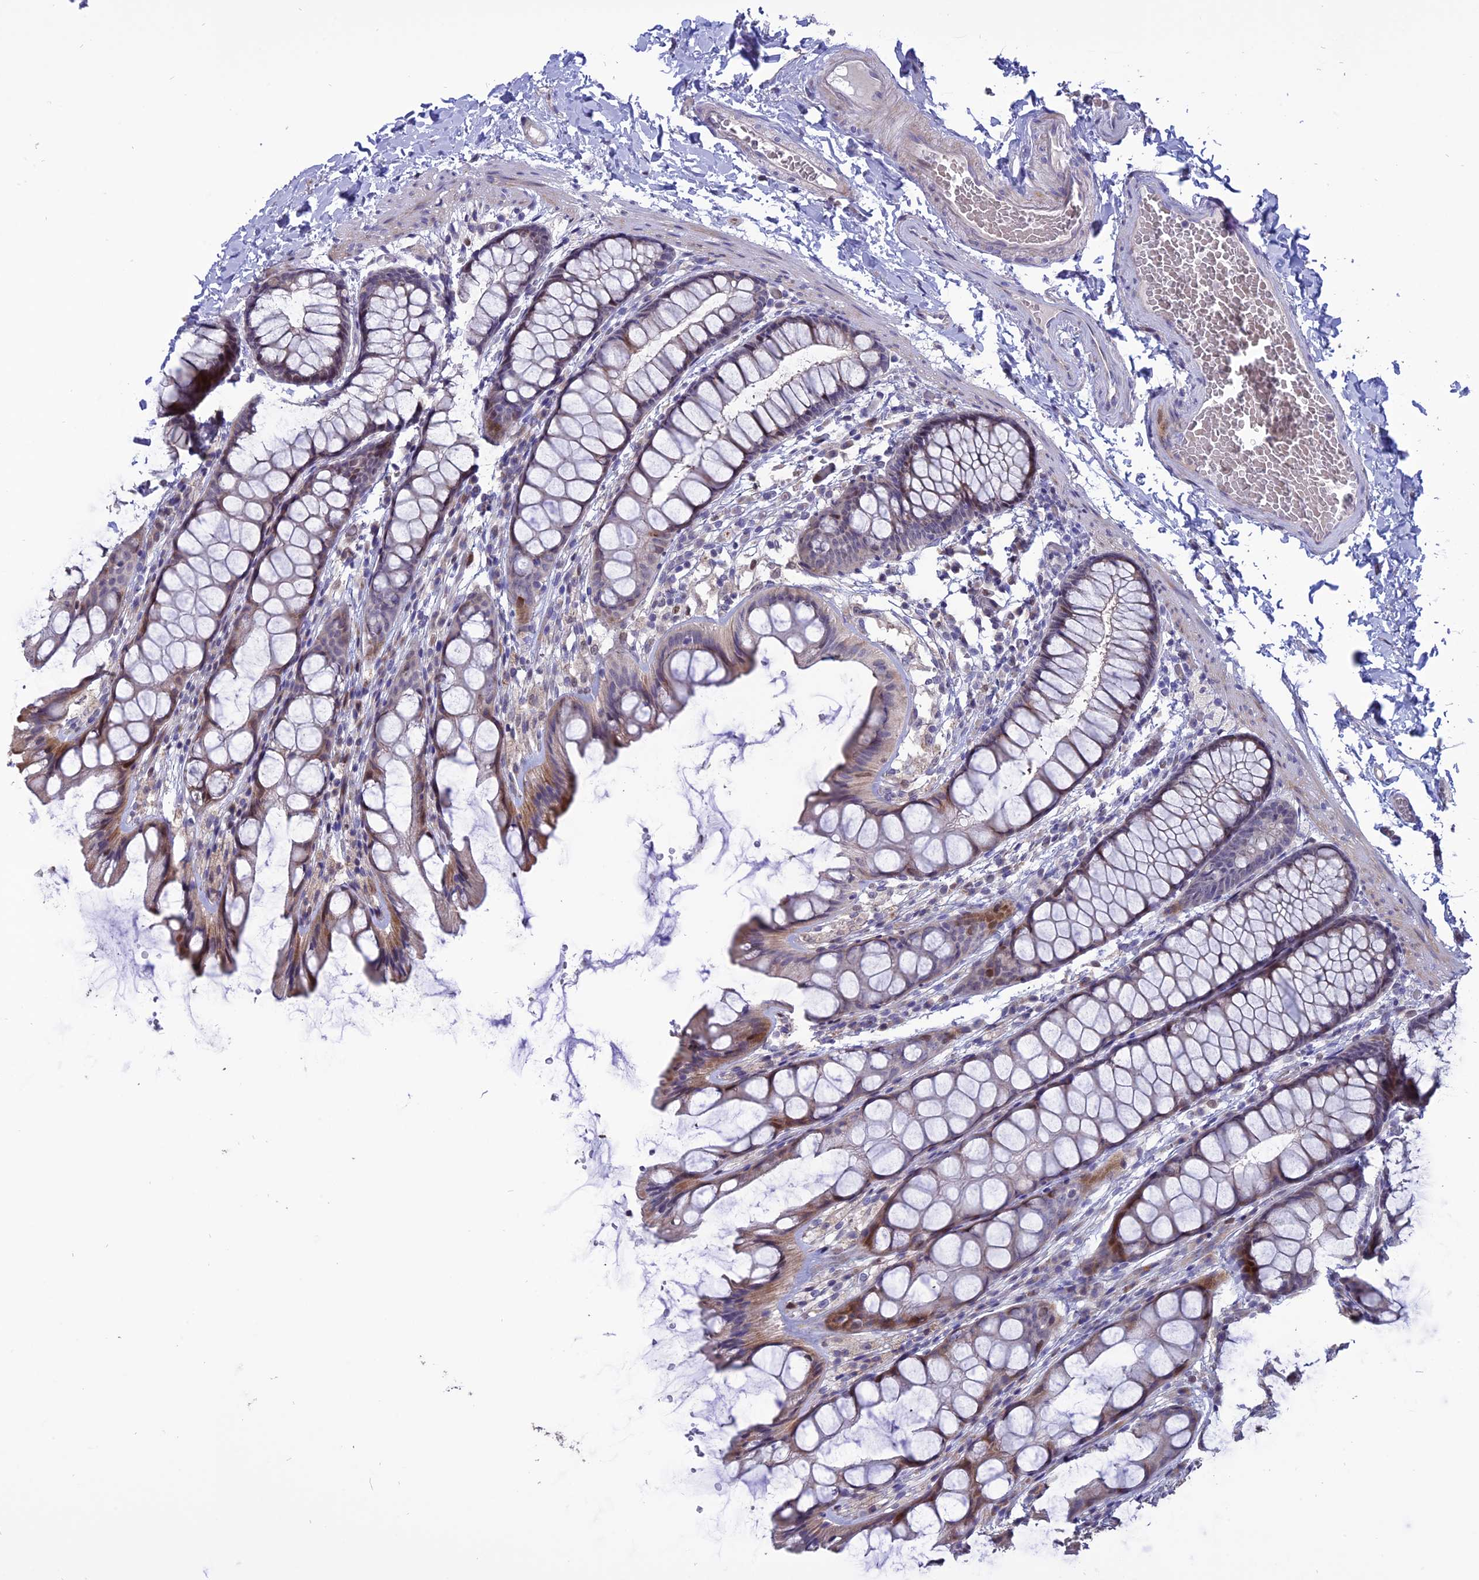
{"staining": {"intensity": "weak", "quantity": "25%-75%", "location": "cytoplasmic/membranous"}, "tissue": "colon", "cell_type": "Endothelial cells", "image_type": "normal", "snomed": [{"axis": "morphology", "description": "Normal tissue, NOS"}, {"axis": "topography", "description": "Colon"}], "caption": "Immunohistochemical staining of unremarkable colon displays low levels of weak cytoplasmic/membranous staining in approximately 25%-75% of endothelial cells.", "gene": "TMEM263", "patient": {"sex": "male", "age": 47}}